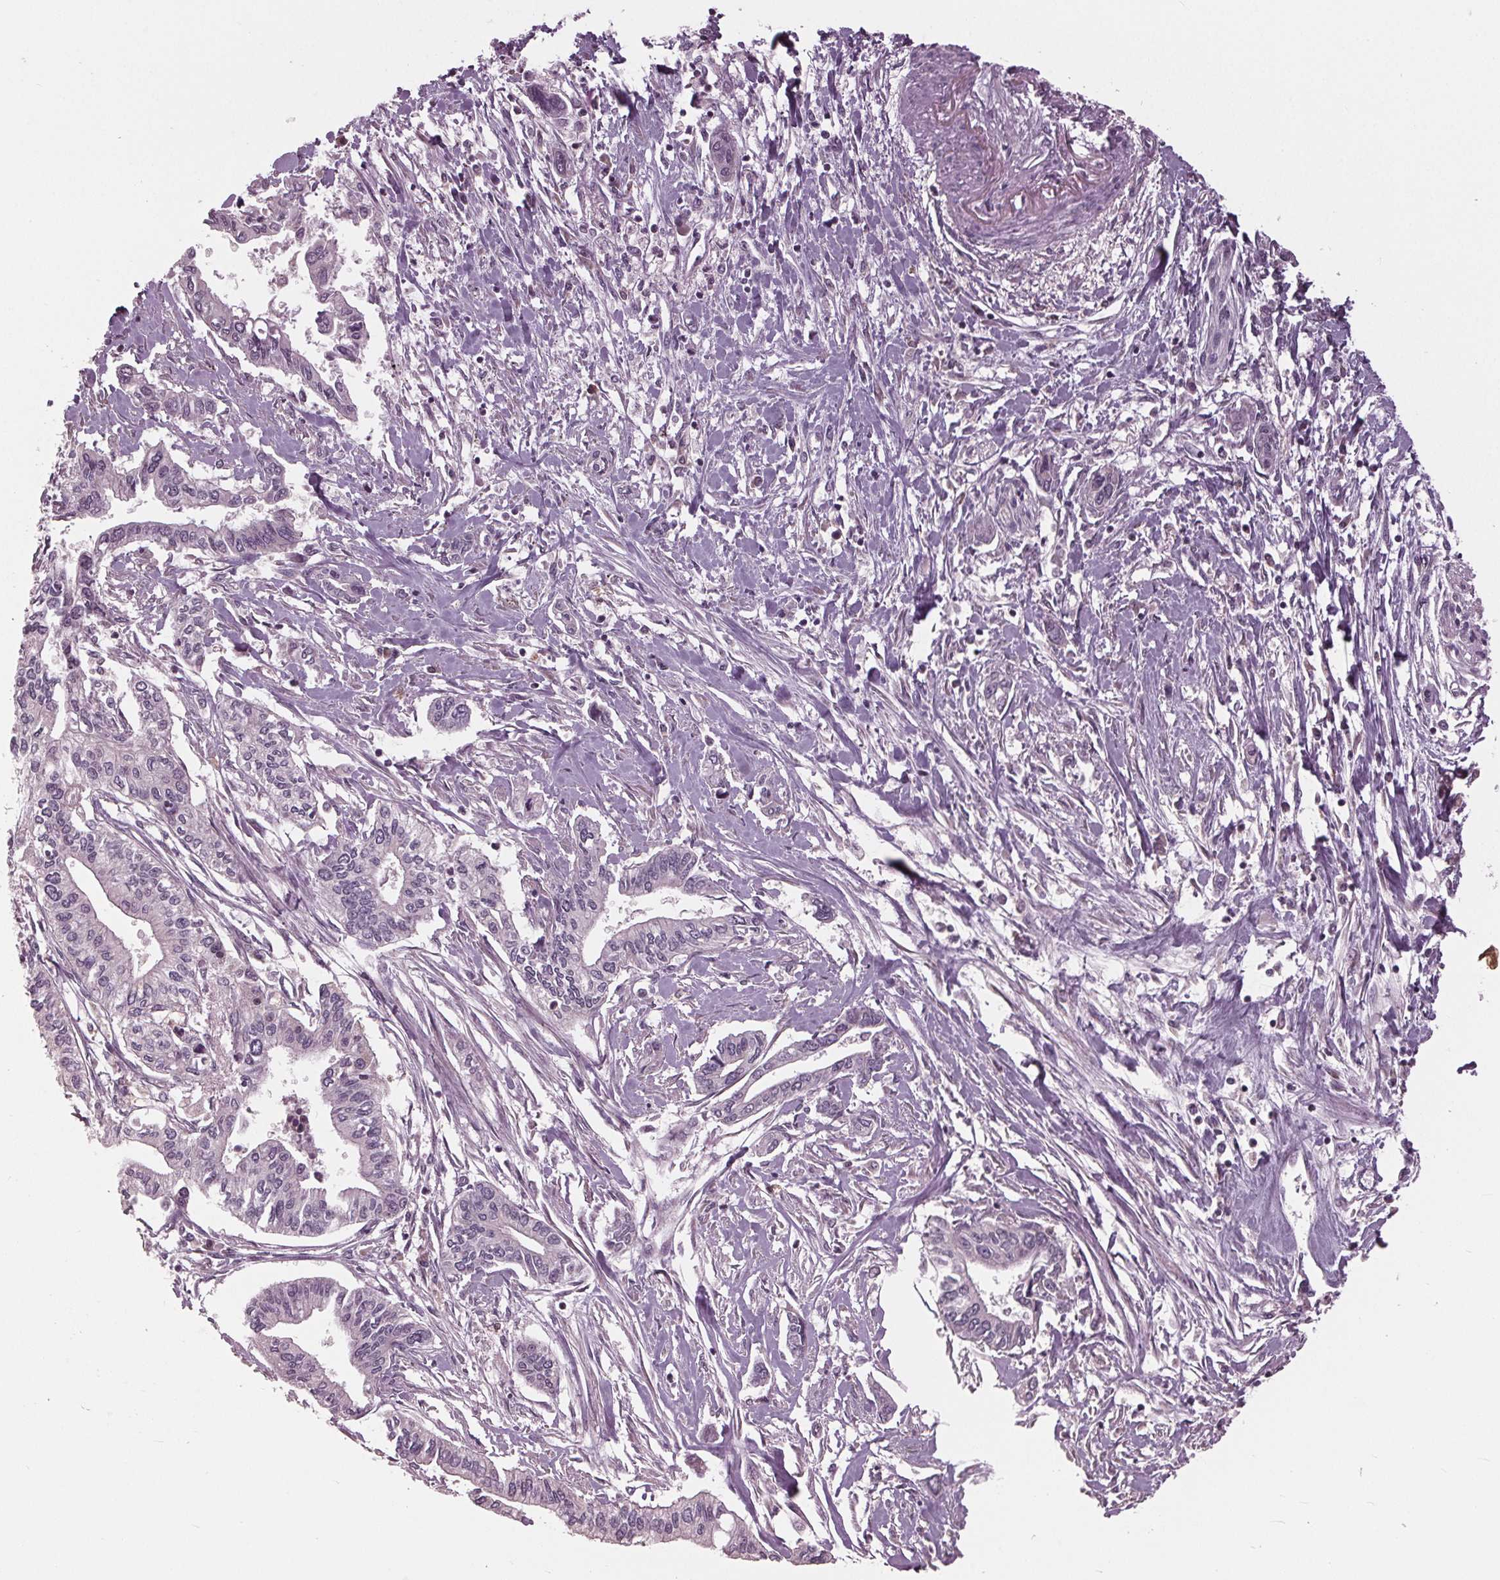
{"staining": {"intensity": "negative", "quantity": "none", "location": "none"}, "tissue": "pancreatic cancer", "cell_type": "Tumor cells", "image_type": "cancer", "snomed": [{"axis": "morphology", "description": "Adenocarcinoma, NOS"}, {"axis": "topography", "description": "Pancreas"}], "caption": "Tumor cells show no significant expression in pancreatic cancer (adenocarcinoma).", "gene": "SIGLEC6", "patient": {"sex": "male", "age": 60}}